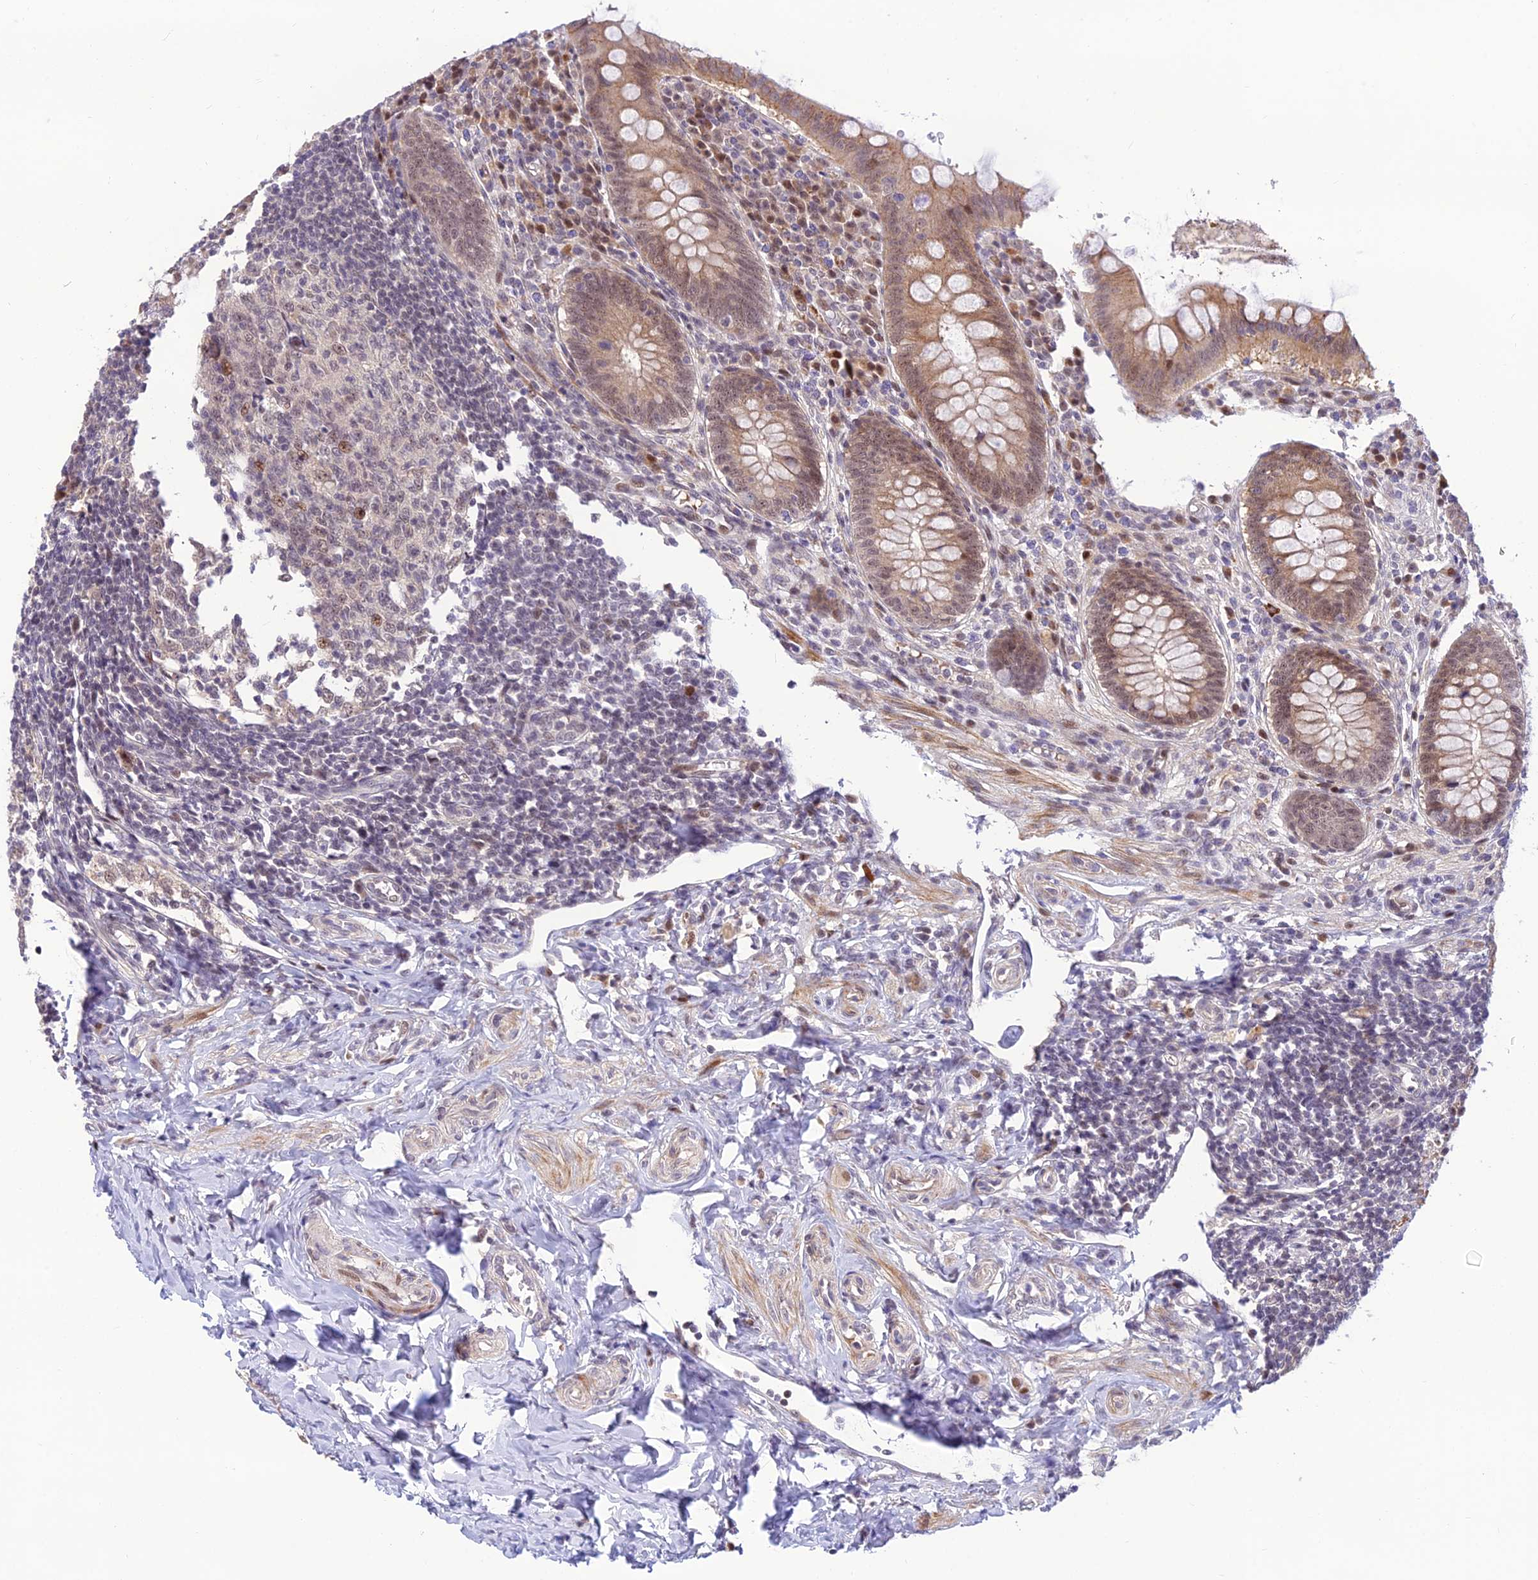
{"staining": {"intensity": "moderate", "quantity": ">75%", "location": "cytoplasmic/membranous,nuclear"}, "tissue": "appendix", "cell_type": "Glandular cells", "image_type": "normal", "snomed": [{"axis": "morphology", "description": "Normal tissue, NOS"}, {"axis": "topography", "description": "Appendix"}], "caption": "An IHC micrograph of unremarkable tissue is shown. Protein staining in brown labels moderate cytoplasmic/membranous,nuclear positivity in appendix within glandular cells. (DAB IHC, brown staining for protein, blue staining for nuclei).", "gene": "ASPDH", "patient": {"sex": "female", "age": 33}}